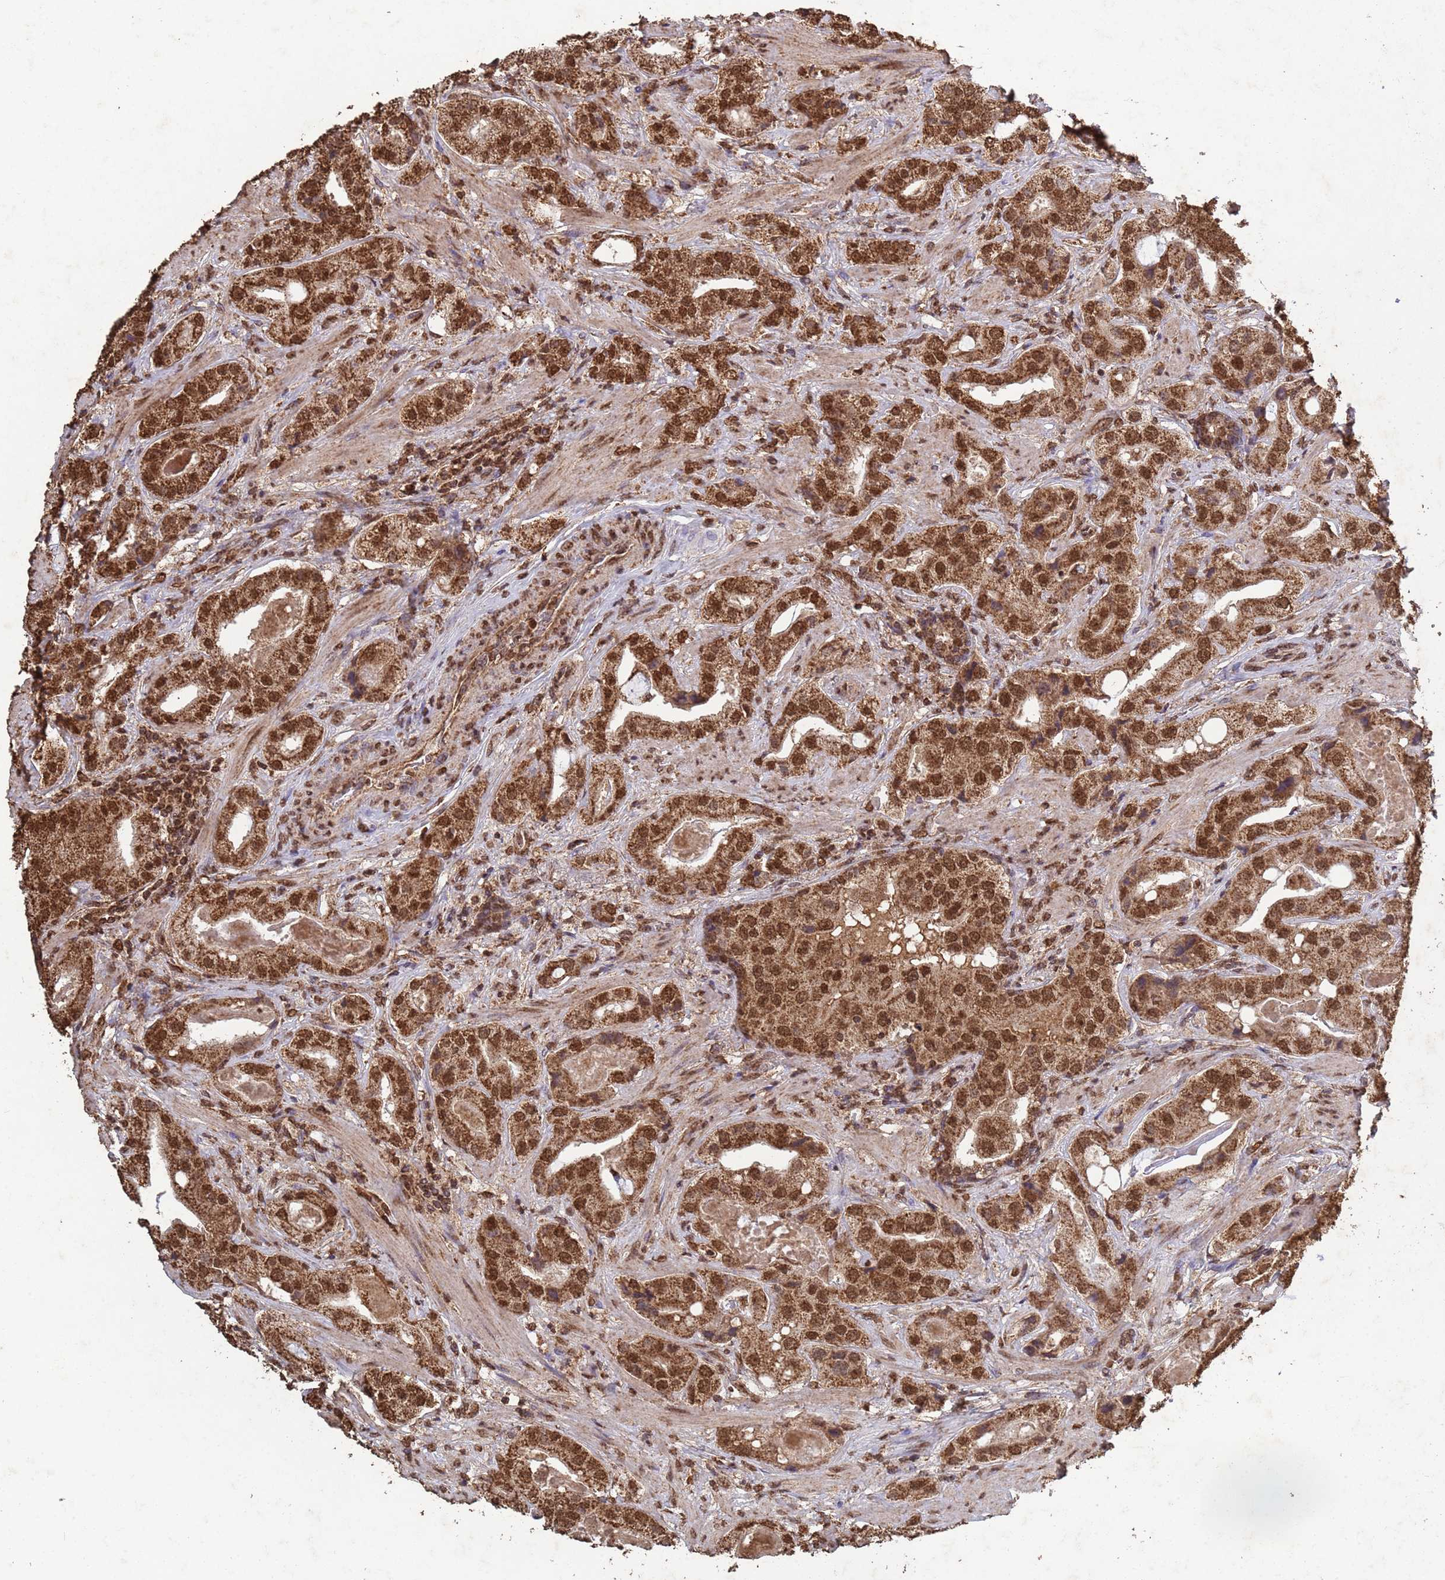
{"staining": {"intensity": "moderate", "quantity": ">75%", "location": "cytoplasmic/membranous,nuclear"}, "tissue": "prostate cancer", "cell_type": "Tumor cells", "image_type": "cancer", "snomed": [{"axis": "morphology", "description": "Adenocarcinoma, High grade"}, {"axis": "topography", "description": "Prostate"}], "caption": "Protein expression analysis of prostate high-grade adenocarcinoma displays moderate cytoplasmic/membranous and nuclear expression in approximately >75% of tumor cells.", "gene": "HDAC10", "patient": {"sex": "male", "age": 63}}